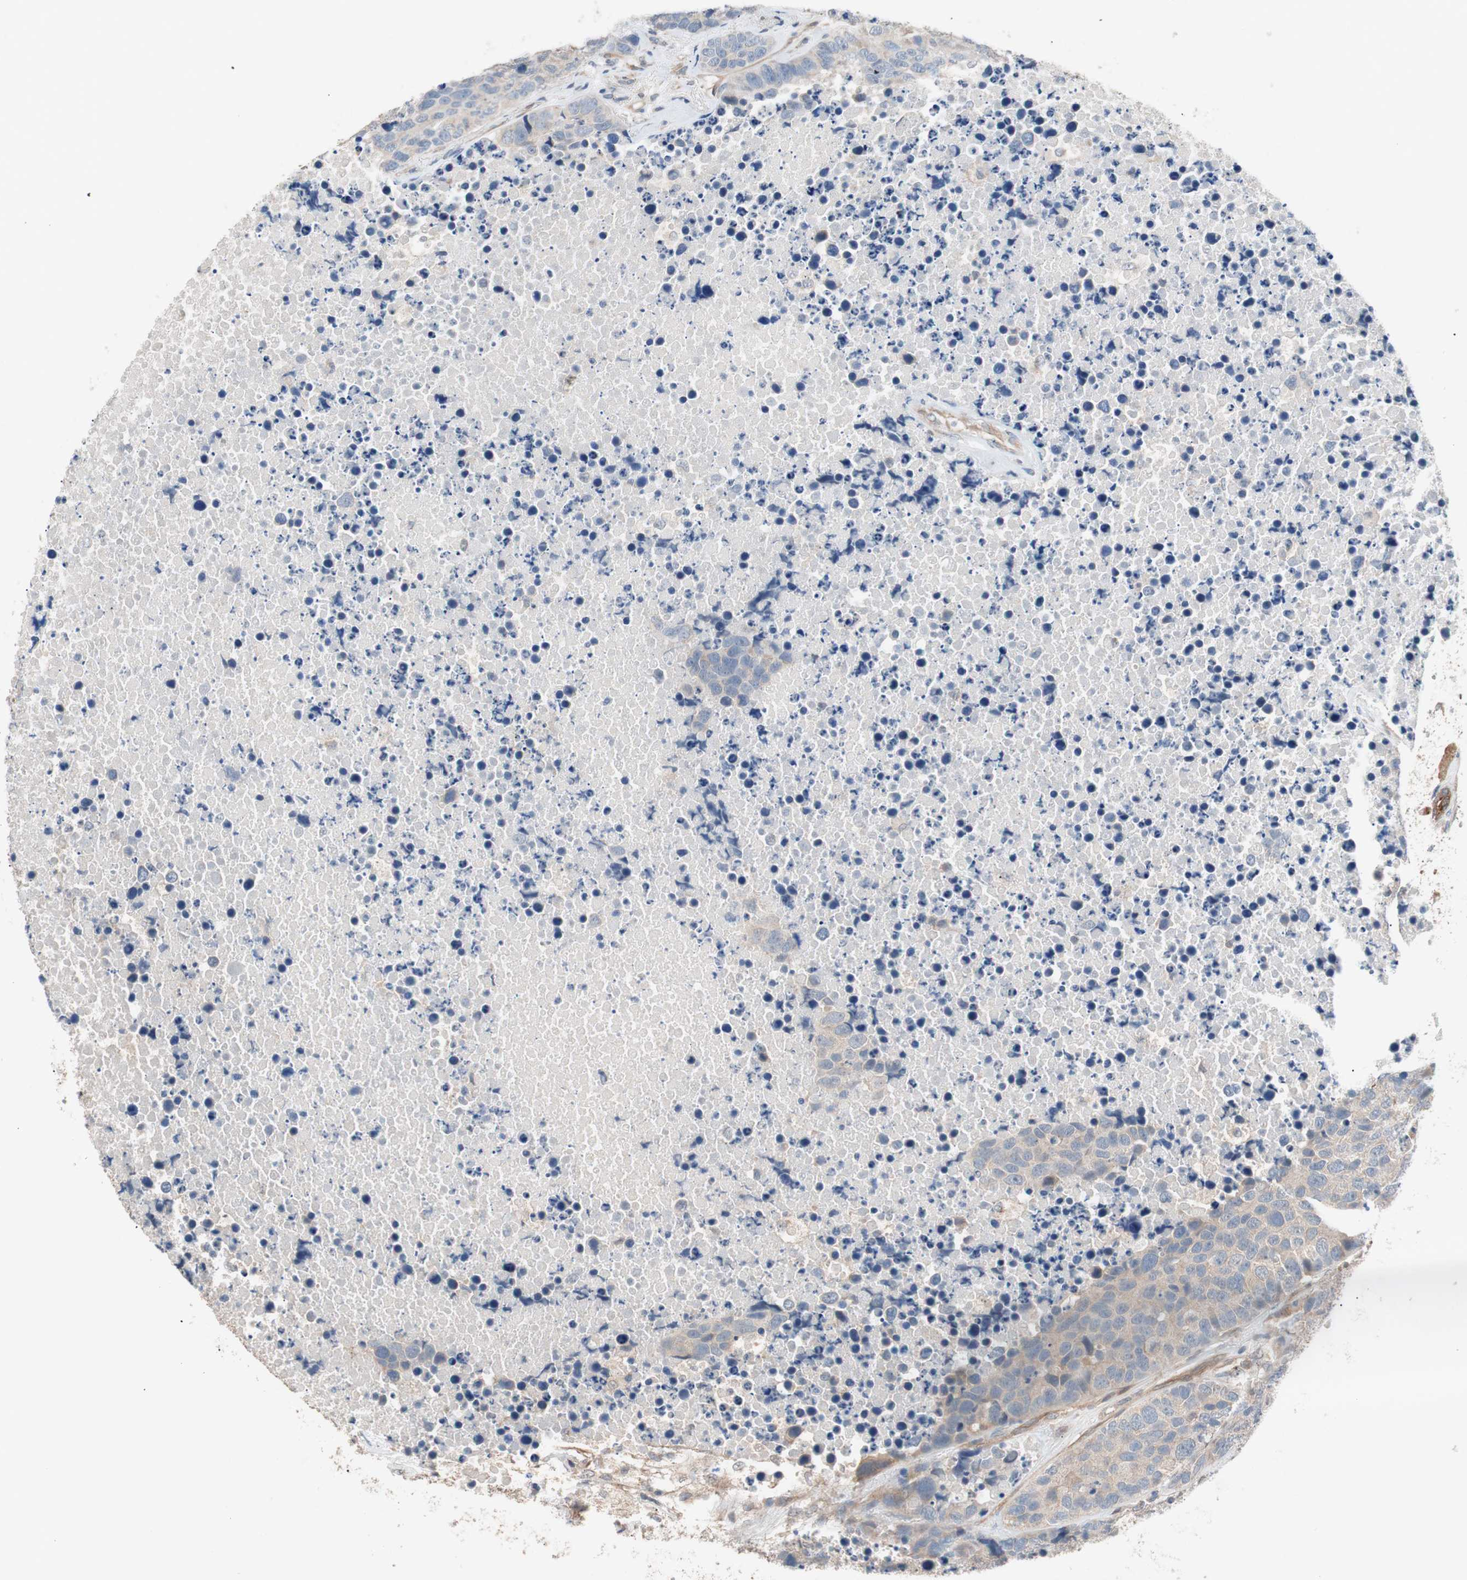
{"staining": {"intensity": "weak", "quantity": "25%-75%", "location": "cytoplasmic/membranous"}, "tissue": "carcinoid", "cell_type": "Tumor cells", "image_type": "cancer", "snomed": [{"axis": "morphology", "description": "Carcinoid, malignant, NOS"}, {"axis": "topography", "description": "Lung"}], "caption": "High-magnification brightfield microscopy of carcinoid (malignant) stained with DAB (brown) and counterstained with hematoxylin (blue). tumor cells exhibit weak cytoplasmic/membranous expression is present in approximately25%-75% of cells.", "gene": "SMG1", "patient": {"sex": "male", "age": 60}}